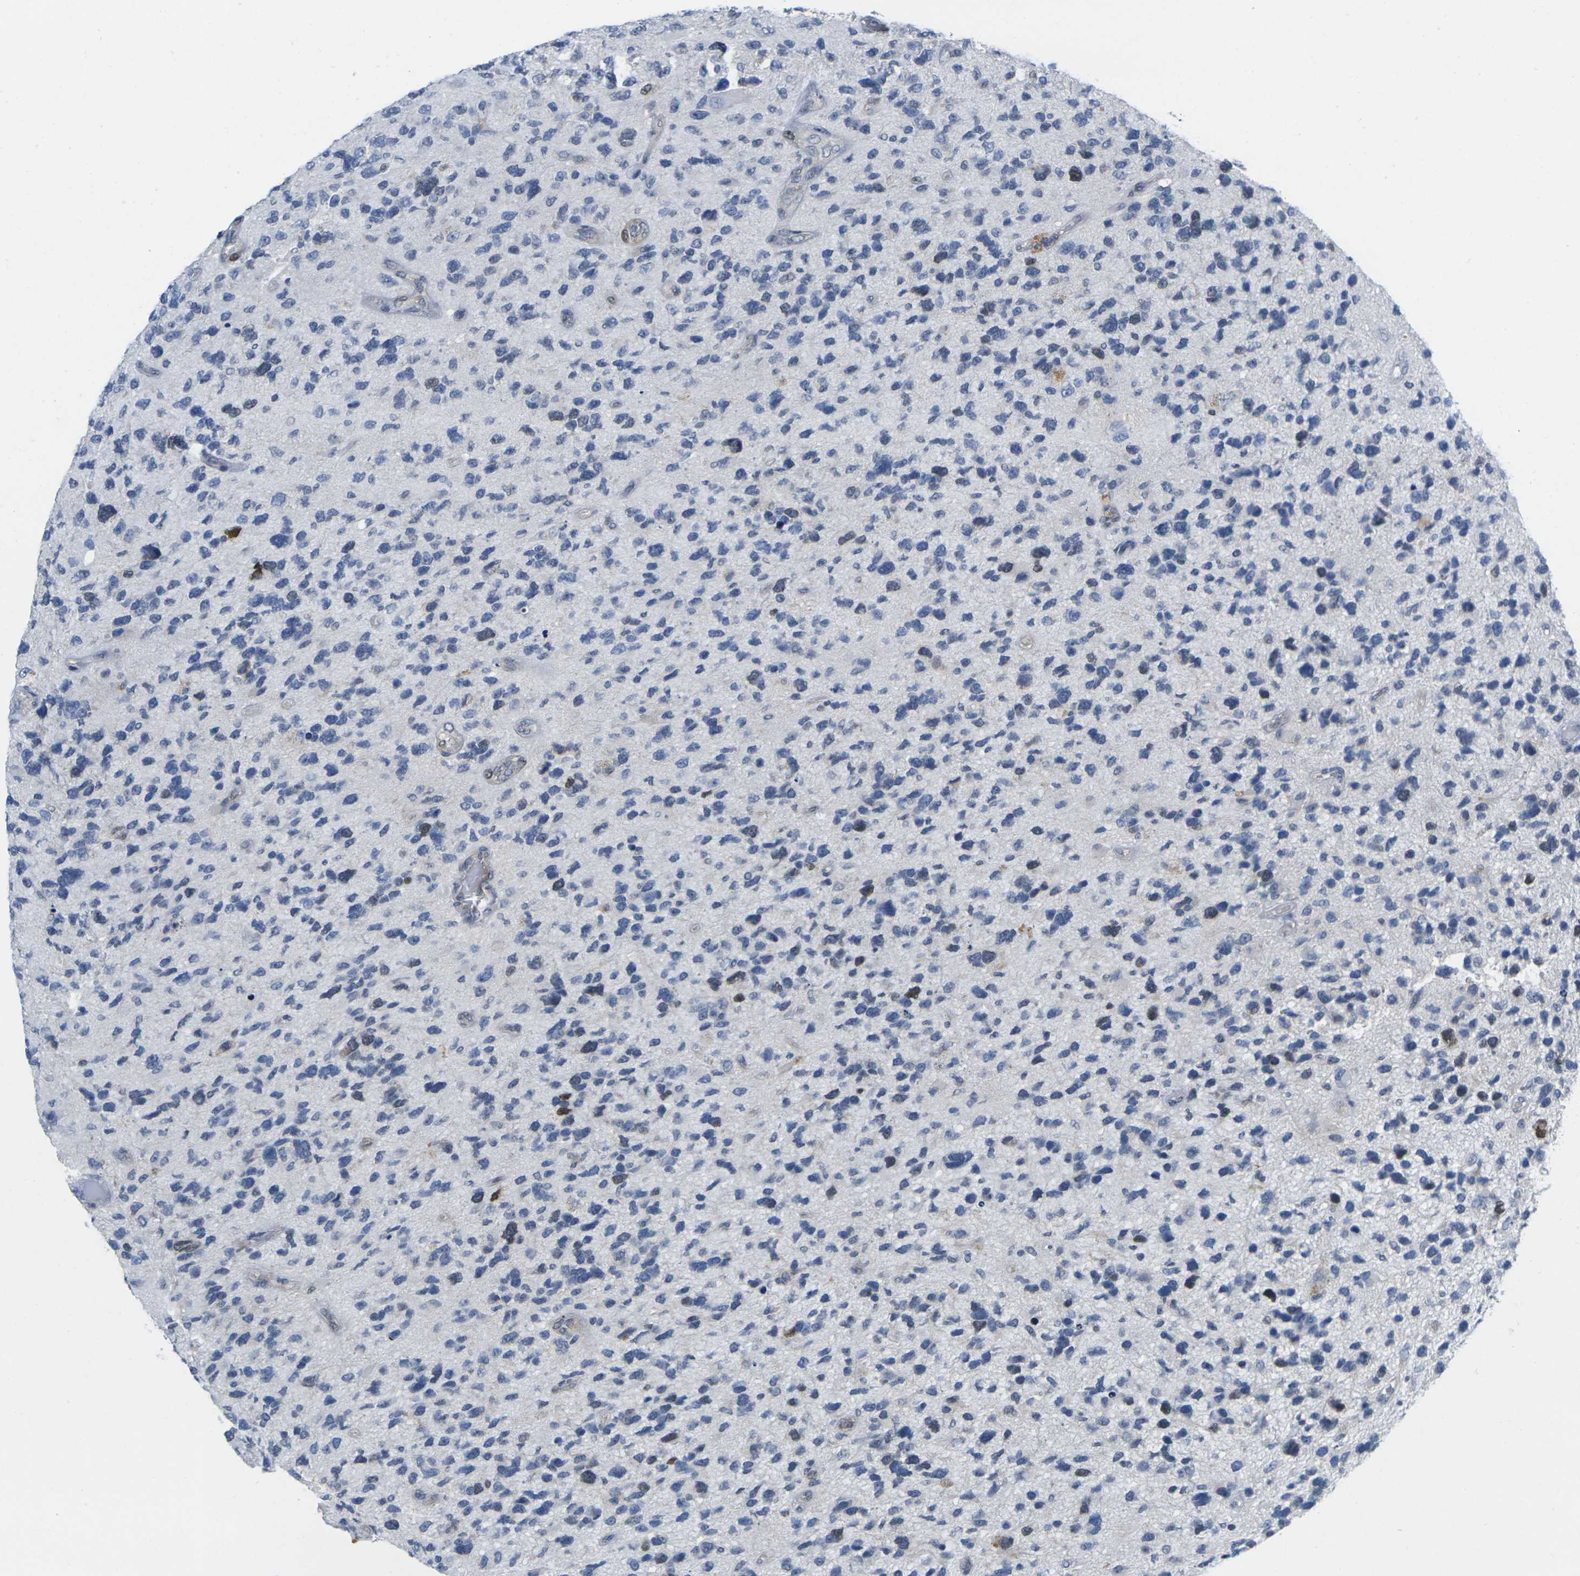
{"staining": {"intensity": "moderate", "quantity": "<25%", "location": "cytoplasmic/membranous"}, "tissue": "glioma", "cell_type": "Tumor cells", "image_type": "cancer", "snomed": [{"axis": "morphology", "description": "Glioma, malignant, High grade"}, {"axis": "topography", "description": "Brain"}], "caption": "Human glioma stained for a protein (brown) demonstrates moderate cytoplasmic/membranous positive positivity in approximately <25% of tumor cells.", "gene": "CDK2", "patient": {"sex": "female", "age": 58}}